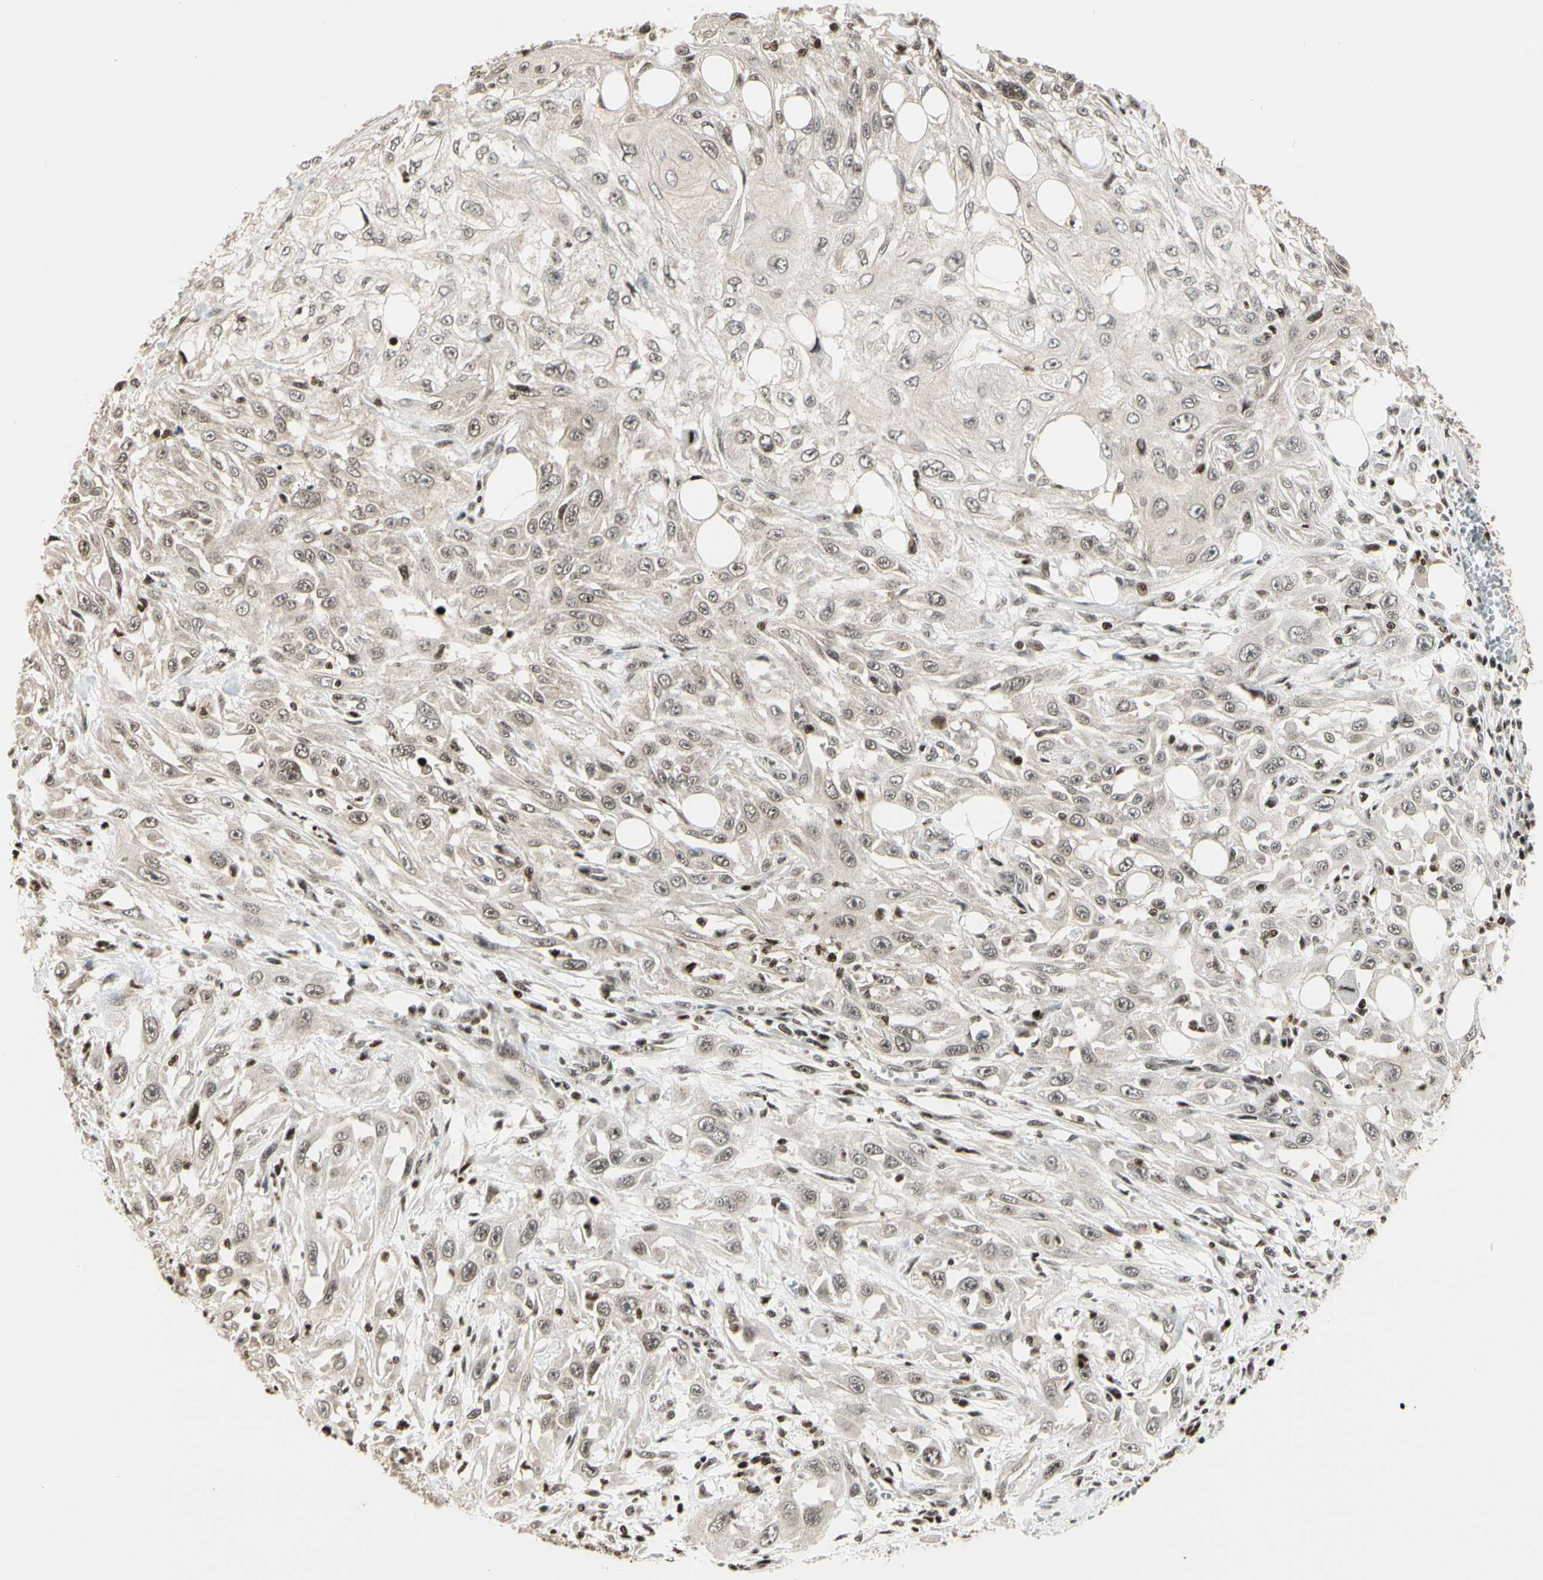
{"staining": {"intensity": "weak", "quantity": "<25%", "location": "nuclear"}, "tissue": "skin cancer", "cell_type": "Tumor cells", "image_type": "cancer", "snomed": [{"axis": "morphology", "description": "Squamous cell carcinoma, NOS"}, {"axis": "topography", "description": "Skin"}], "caption": "Skin cancer was stained to show a protein in brown. There is no significant expression in tumor cells. (DAB (3,3'-diaminobenzidine) immunohistochemistry (IHC), high magnification).", "gene": "TSHZ3", "patient": {"sex": "male", "age": 75}}